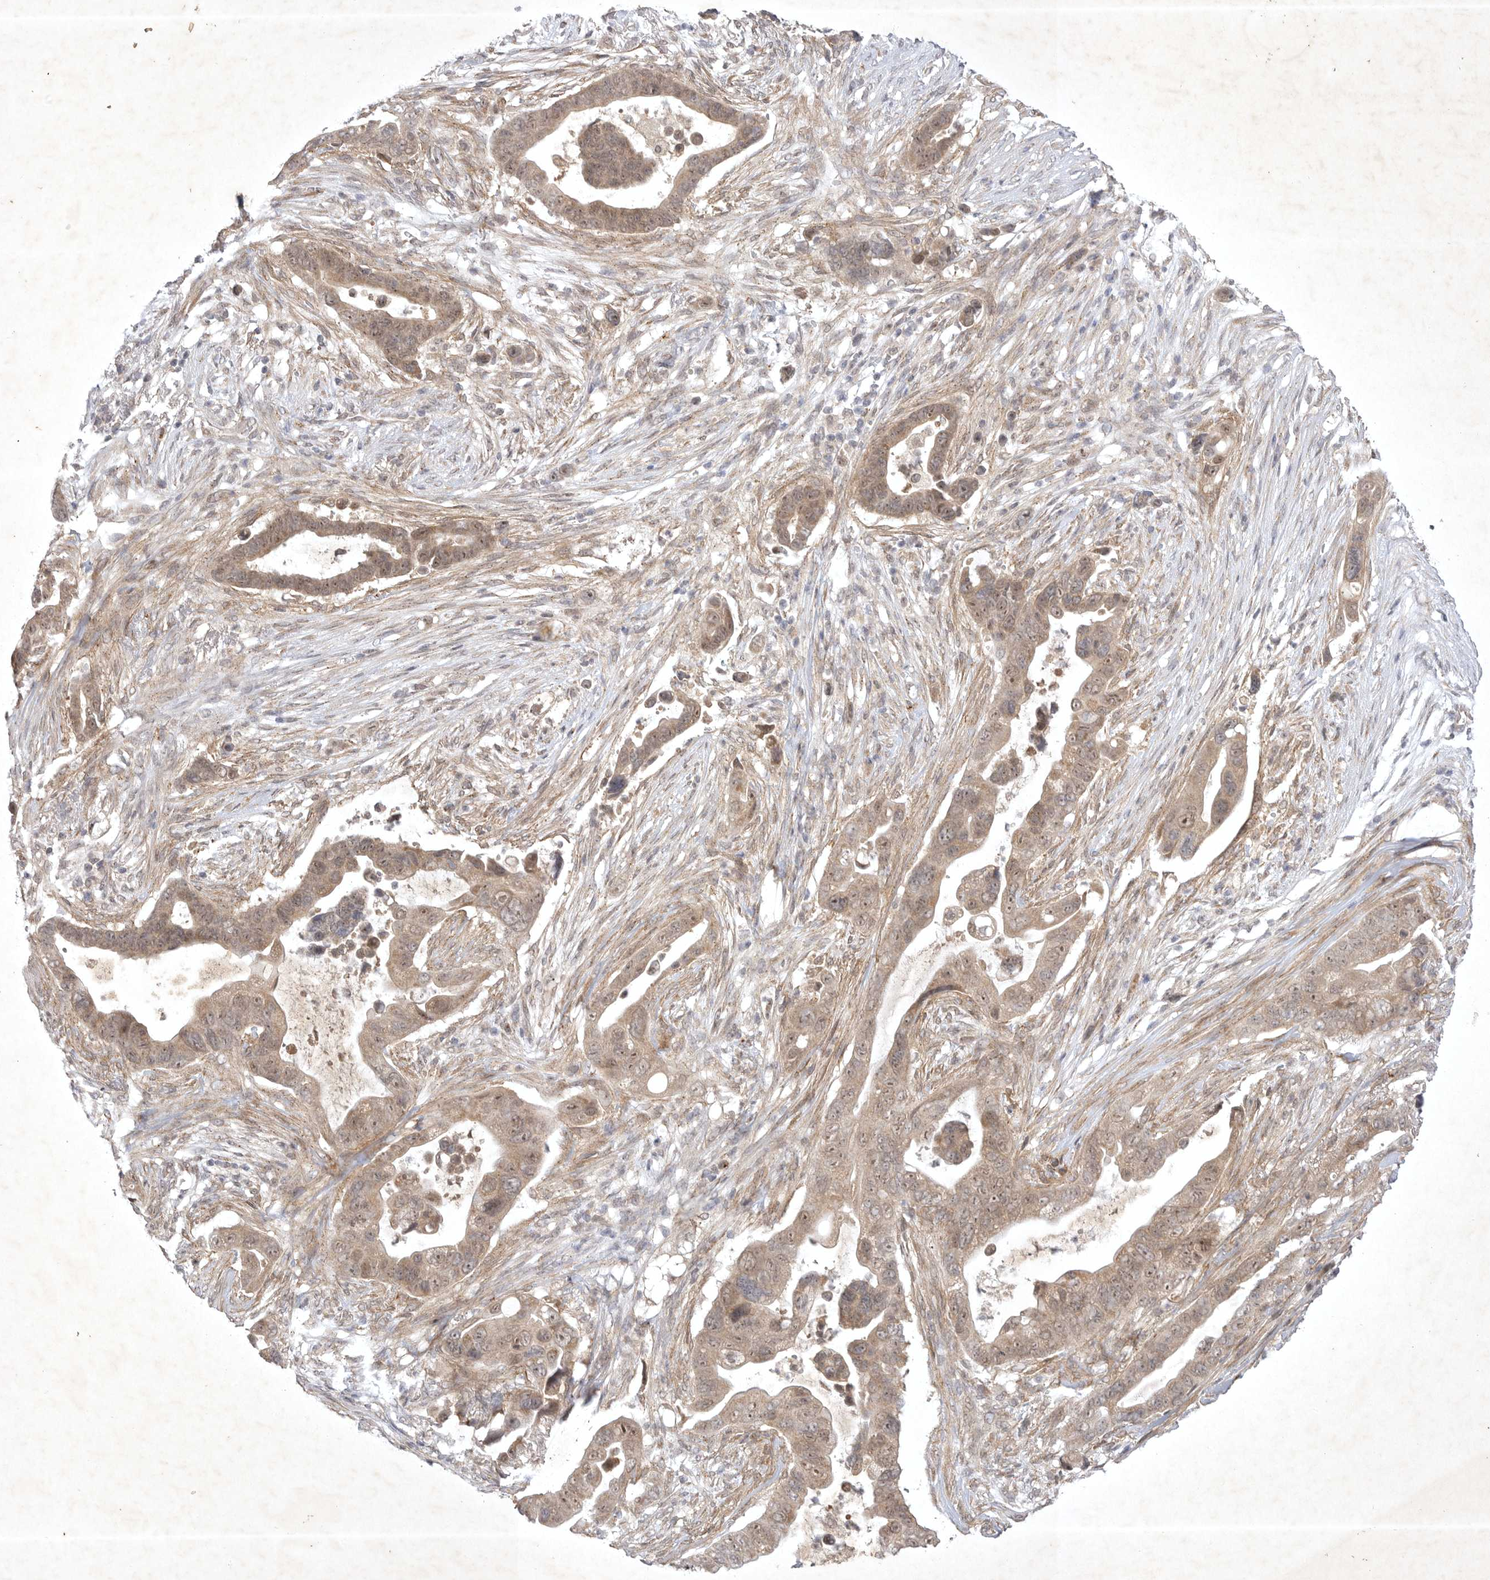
{"staining": {"intensity": "weak", "quantity": ">75%", "location": "cytoplasmic/membranous"}, "tissue": "pancreatic cancer", "cell_type": "Tumor cells", "image_type": "cancer", "snomed": [{"axis": "morphology", "description": "Adenocarcinoma, NOS"}, {"axis": "topography", "description": "Pancreas"}], "caption": "IHC histopathology image of neoplastic tissue: human pancreatic adenocarcinoma stained using immunohistochemistry (IHC) reveals low levels of weak protein expression localized specifically in the cytoplasmic/membranous of tumor cells, appearing as a cytoplasmic/membranous brown color.", "gene": "PTPDC1", "patient": {"sex": "female", "age": 72}}